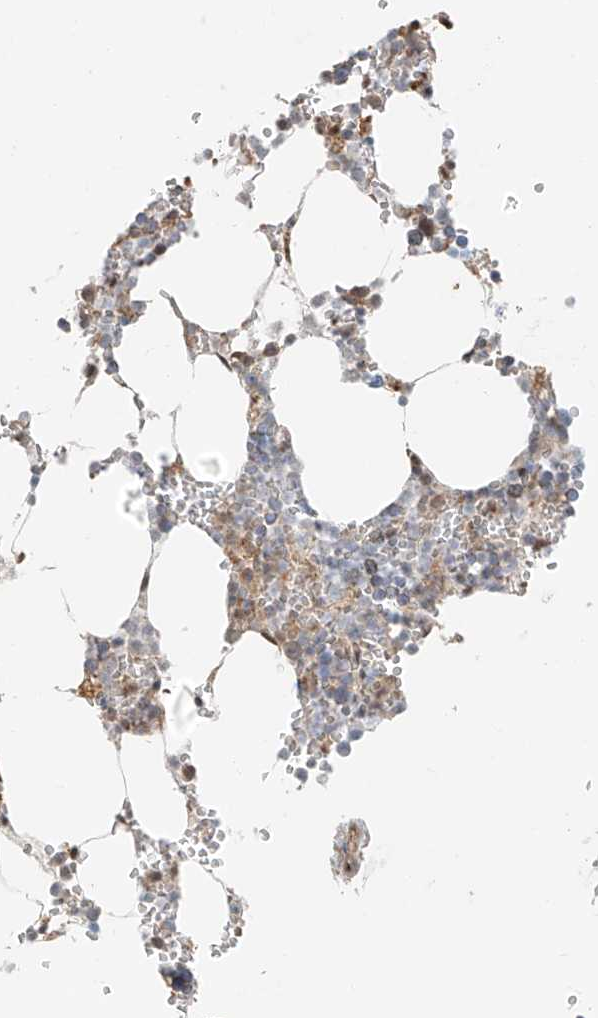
{"staining": {"intensity": "moderate", "quantity": "<25%", "location": "cytoplasmic/membranous,nuclear"}, "tissue": "bone marrow", "cell_type": "Hematopoietic cells", "image_type": "normal", "snomed": [{"axis": "morphology", "description": "Normal tissue, NOS"}, {"axis": "topography", "description": "Bone marrow"}], "caption": "A brown stain labels moderate cytoplasmic/membranous,nuclear staining of a protein in hematopoietic cells of unremarkable bone marrow.", "gene": "ZNF514", "patient": {"sex": "male", "age": 70}}